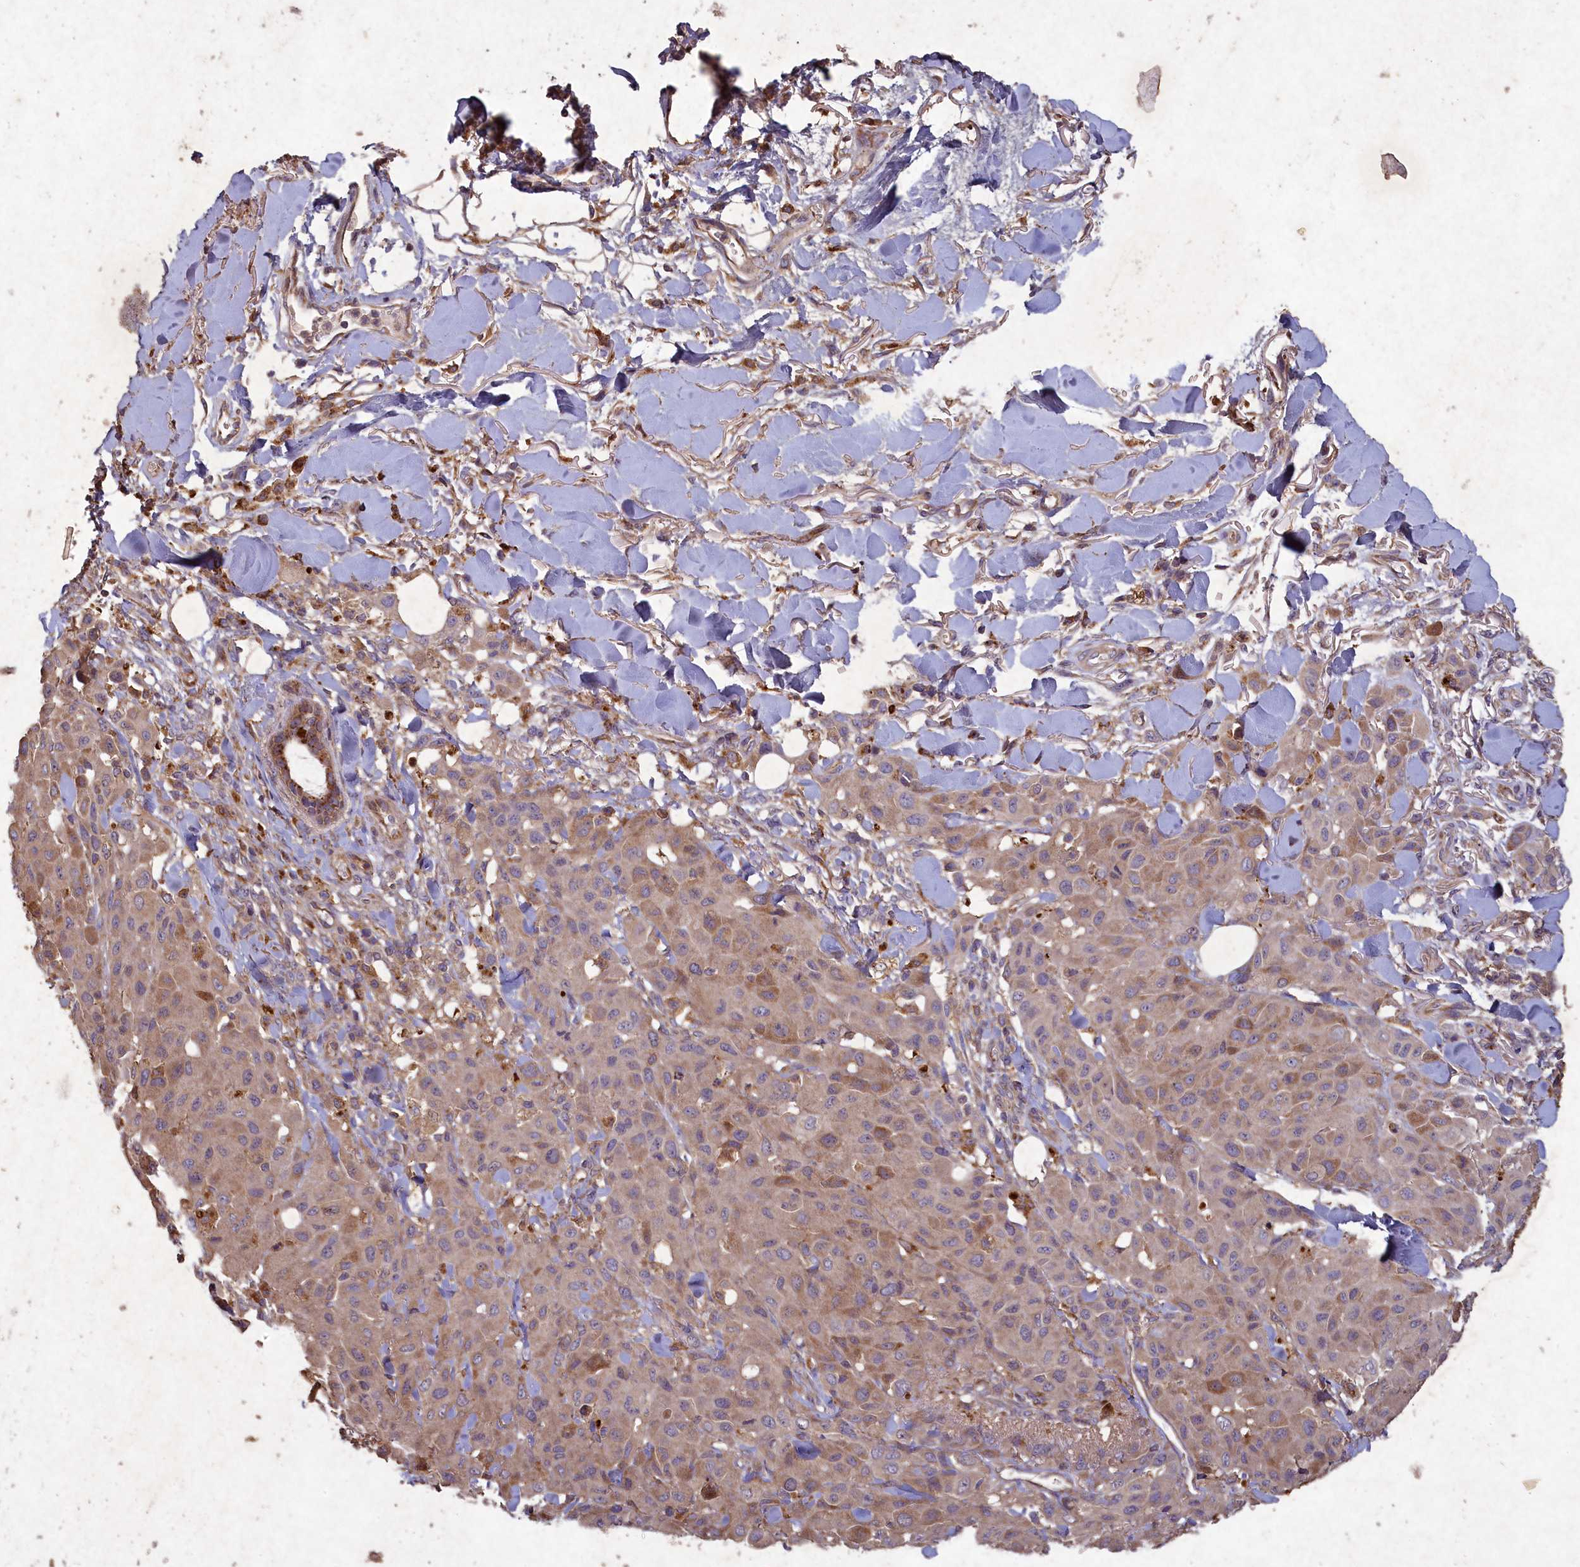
{"staining": {"intensity": "moderate", "quantity": "25%-75%", "location": "cytoplasmic/membranous"}, "tissue": "melanoma", "cell_type": "Tumor cells", "image_type": "cancer", "snomed": [{"axis": "morphology", "description": "Malignant melanoma, Metastatic site"}, {"axis": "topography", "description": "Skin"}], "caption": "Protein analysis of melanoma tissue demonstrates moderate cytoplasmic/membranous staining in approximately 25%-75% of tumor cells.", "gene": "CIAO2B", "patient": {"sex": "female", "age": 81}}